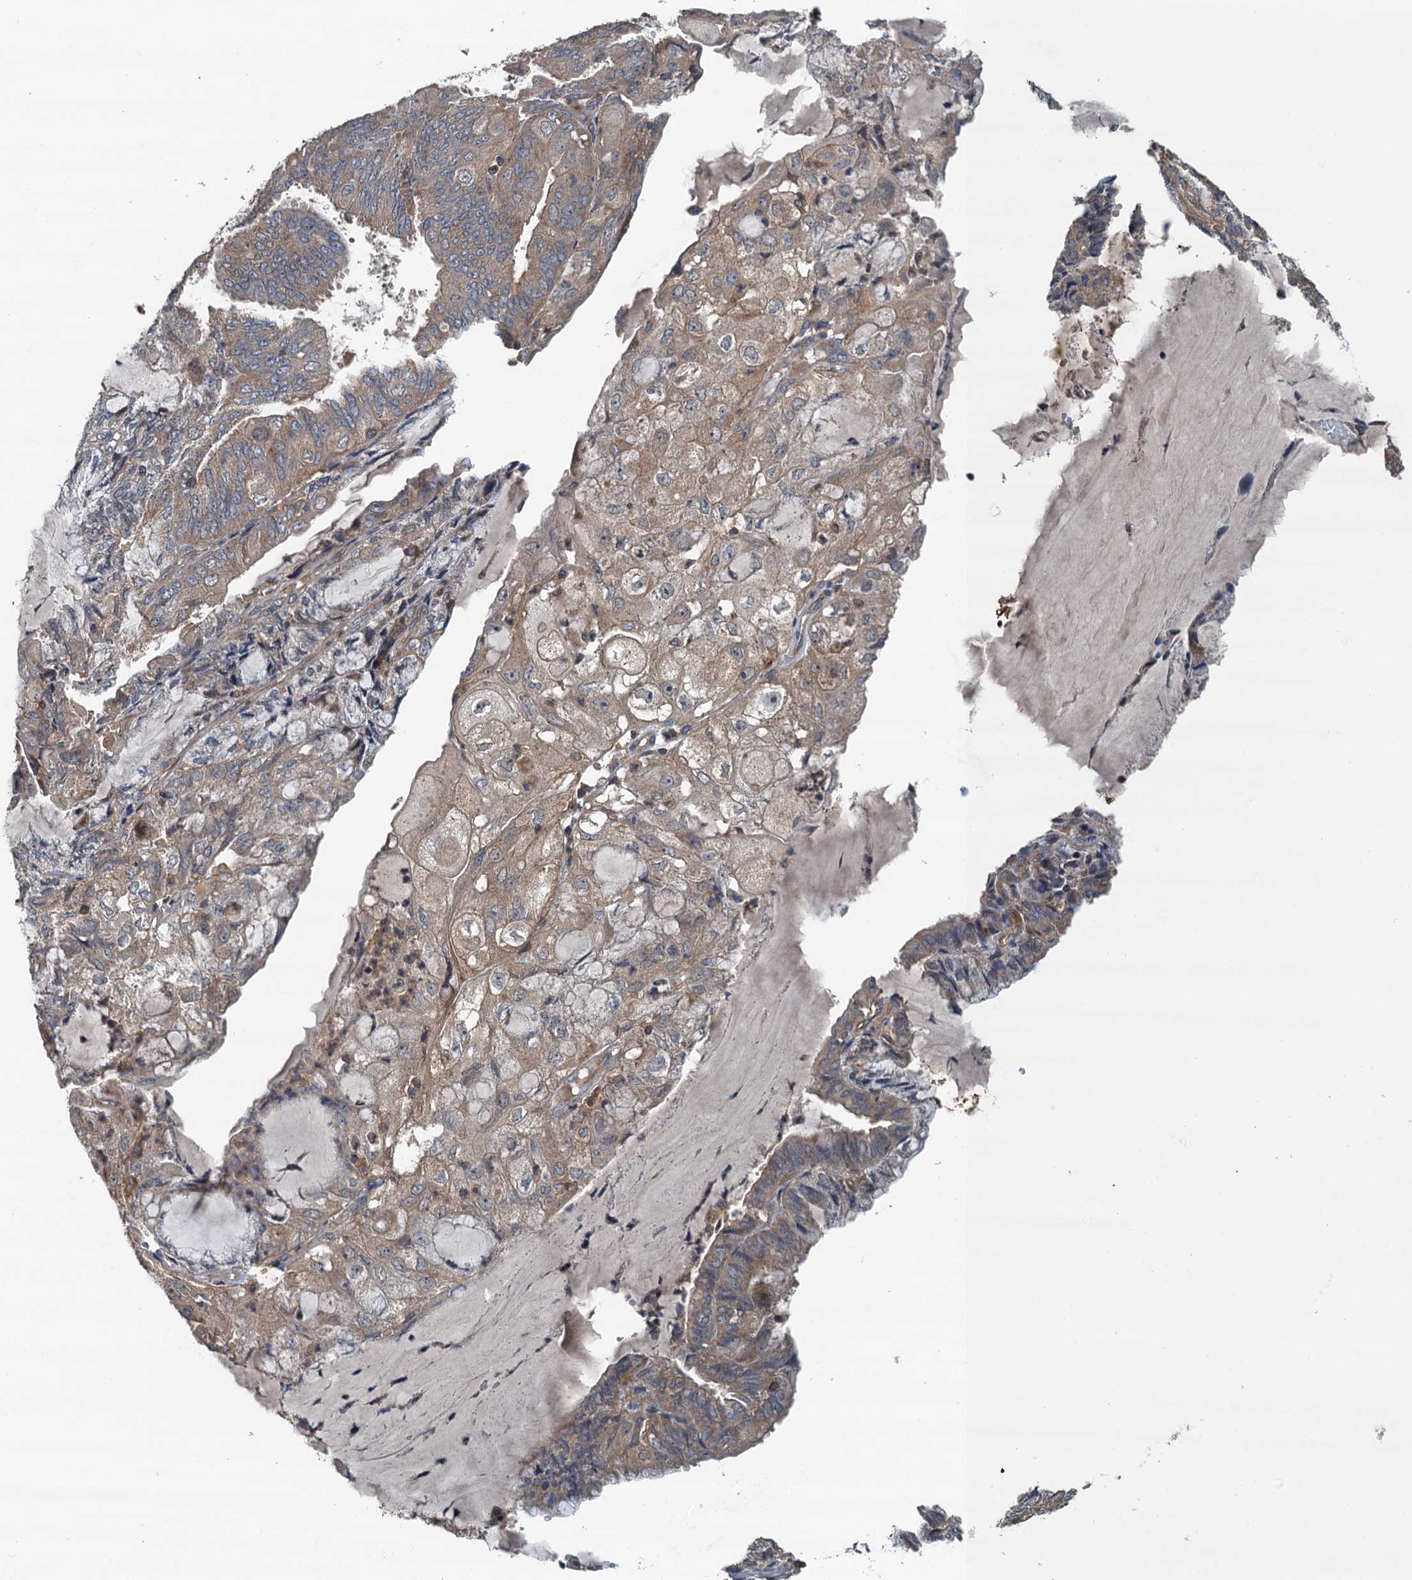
{"staining": {"intensity": "moderate", "quantity": ">75%", "location": "cytoplasmic/membranous"}, "tissue": "endometrial cancer", "cell_type": "Tumor cells", "image_type": "cancer", "snomed": [{"axis": "morphology", "description": "Adenocarcinoma, NOS"}, {"axis": "topography", "description": "Endometrium"}], "caption": "Adenocarcinoma (endometrial) was stained to show a protein in brown. There is medium levels of moderate cytoplasmic/membranous staining in about >75% of tumor cells. Nuclei are stained in blue.", "gene": "BORCS5", "patient": {"sex": "female", "age": 81}}